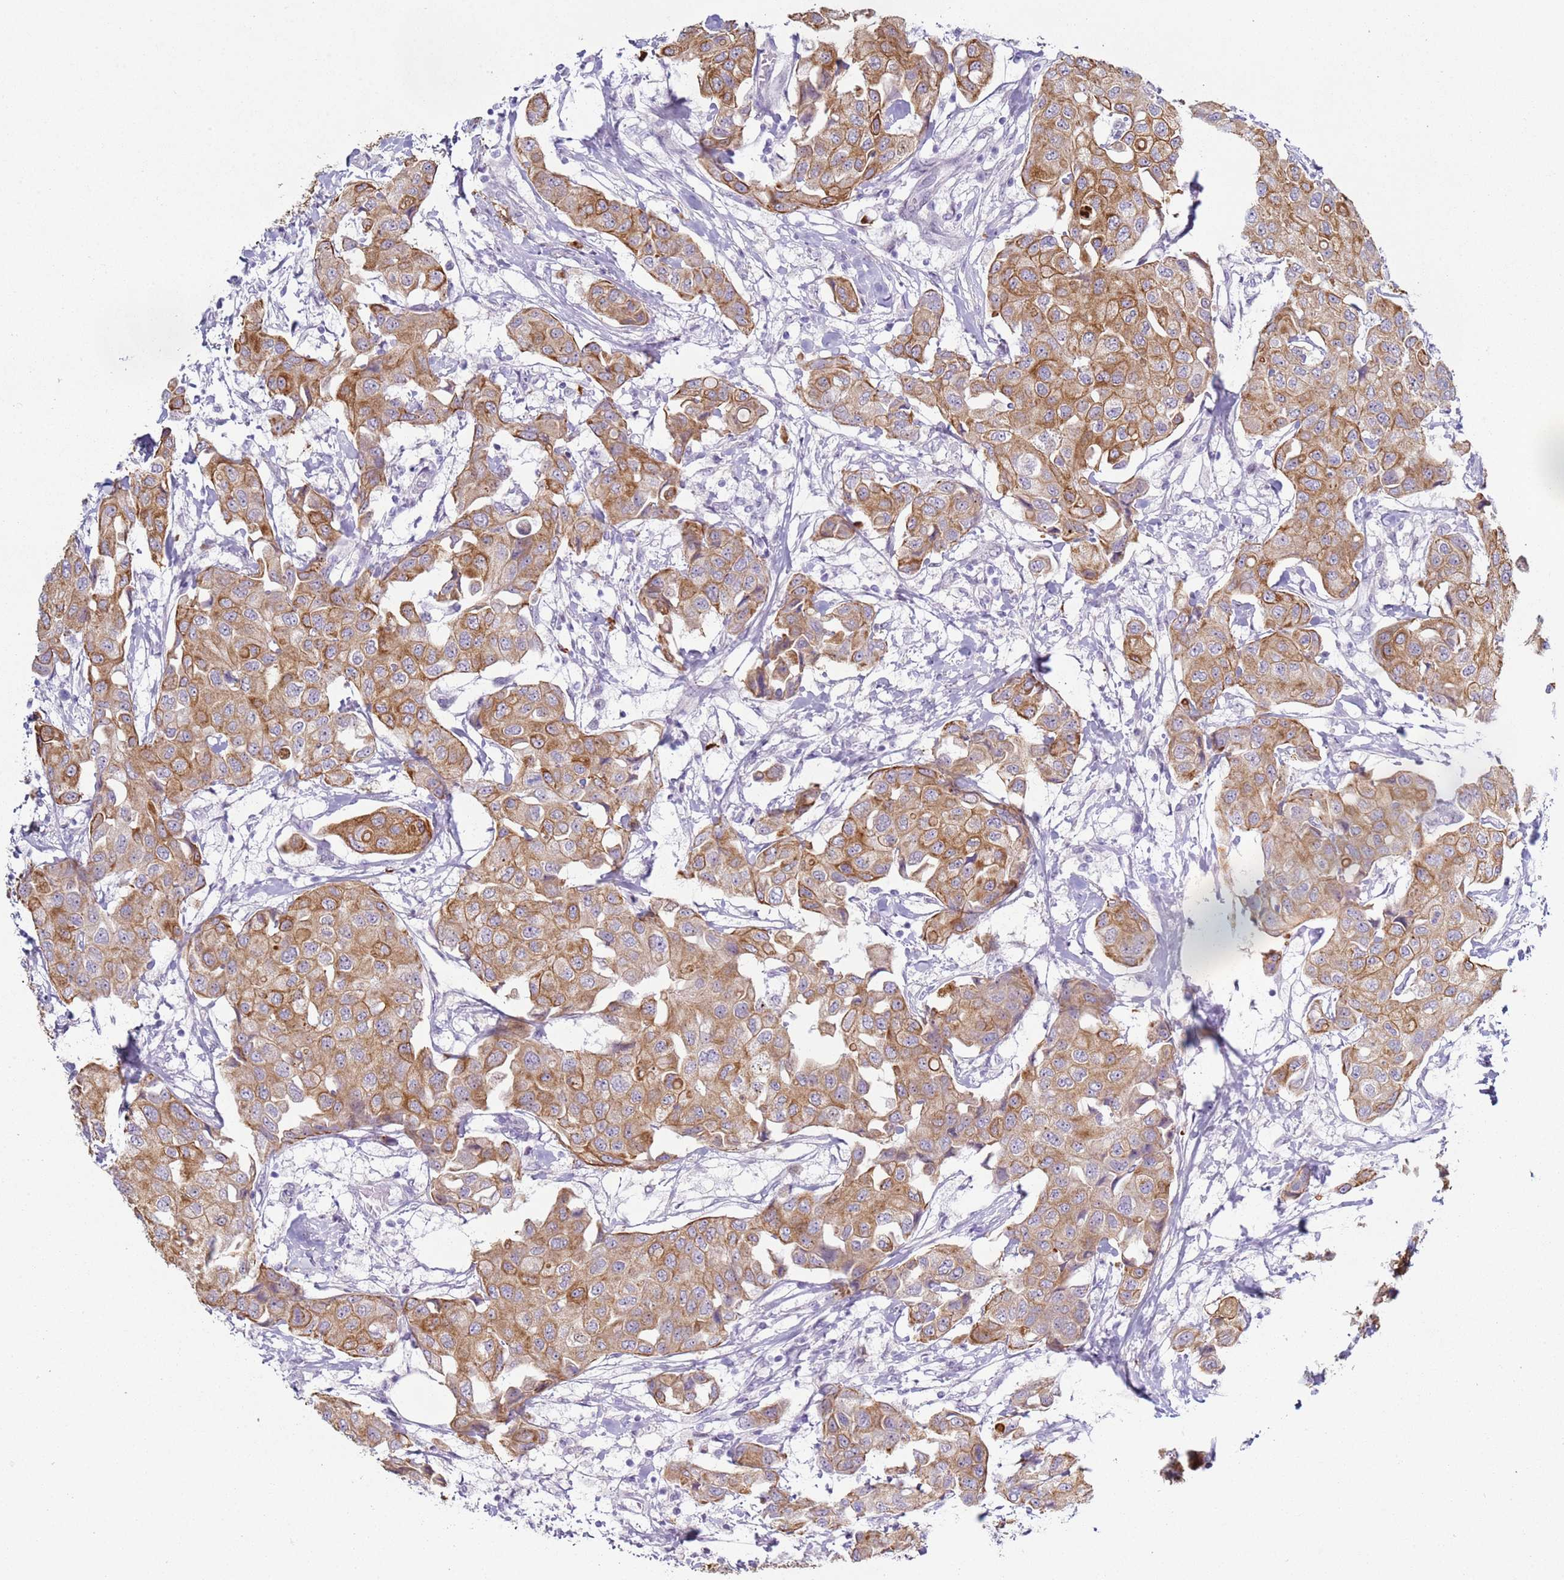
{"staining": {"intensity": "moderate", "quantity": ">75%", "location": "cytoplasmic/membranous"}, "tissue": "breast cancer", "cell_type": "Tumor cells", "image_type": "cancer", "snomed": [{"axis": "morphology", "description": "Duct carcinoma"}, {"axis": "topography", "description": "Breast"}, {"axis": "topography", "description": "Lymph node"}], "caption": "Tumor cells reveal medium levels of moderate cytoplasmic/membranous positivity in about >75% of cells in human breast cancer.", "gene": "NPAP1", "patient": {"sex": "female", "age": 80}}